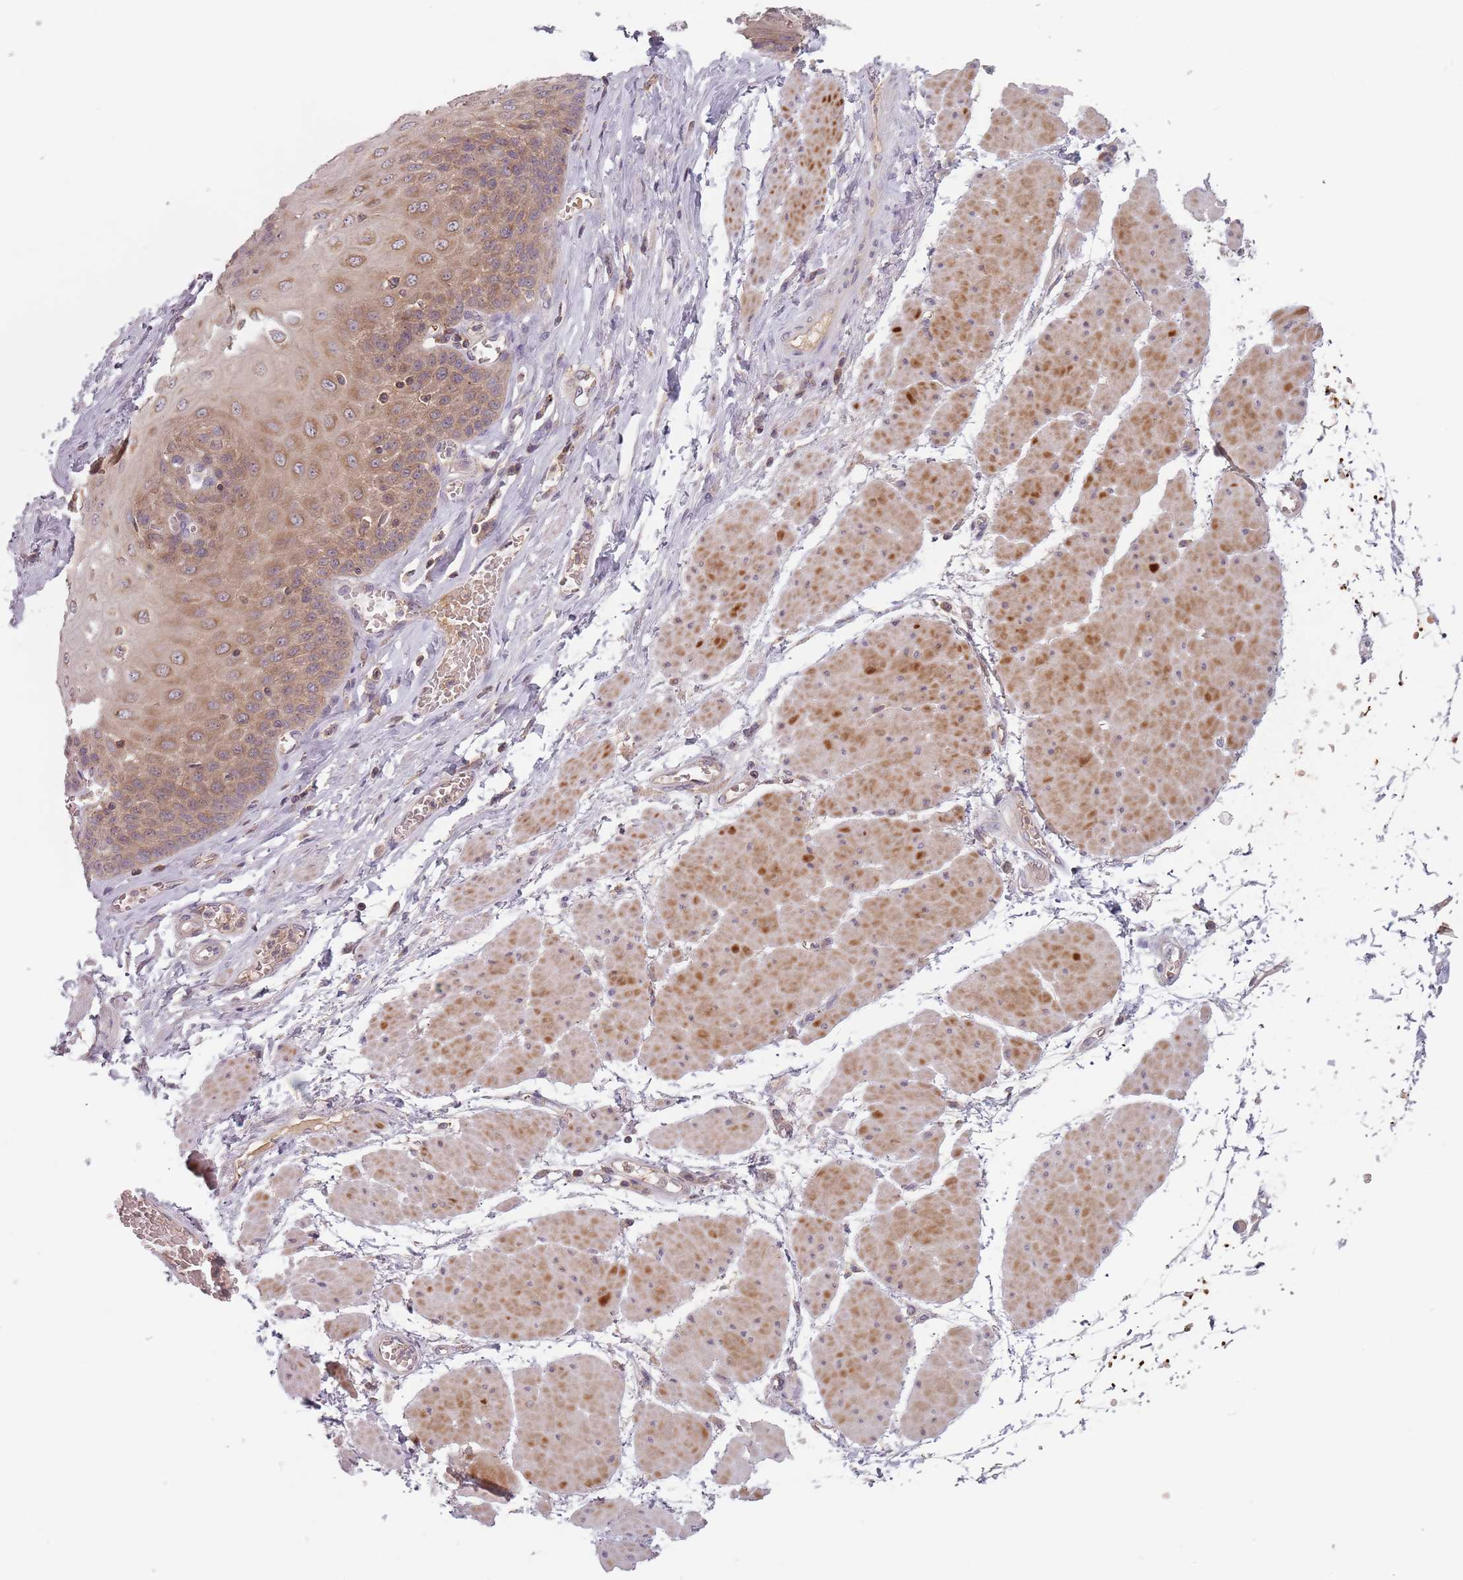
{"staining": {"intensity": "moderate", "quantity": ">75%", "location": "cytoplasmic/membranous"}, "tissue": "esophagus", "cell_type": "Squamous epithelial cells", "image_type": "normal", "snomed": [{"axis": "morphology", "description": "Normal tissue, NOS"}, {"axis": "topography", "description": "Esophagus"}], "caption": "High-power microscopy captured an immunohistochemistry histopathology image of unremarkable esophagus, revealing moderate cytoplasmic/membranous positivity in about >75% of squamous epithelial cells.", "gene": "ASB13", "patient": {"sex": "male", "age": 60}}